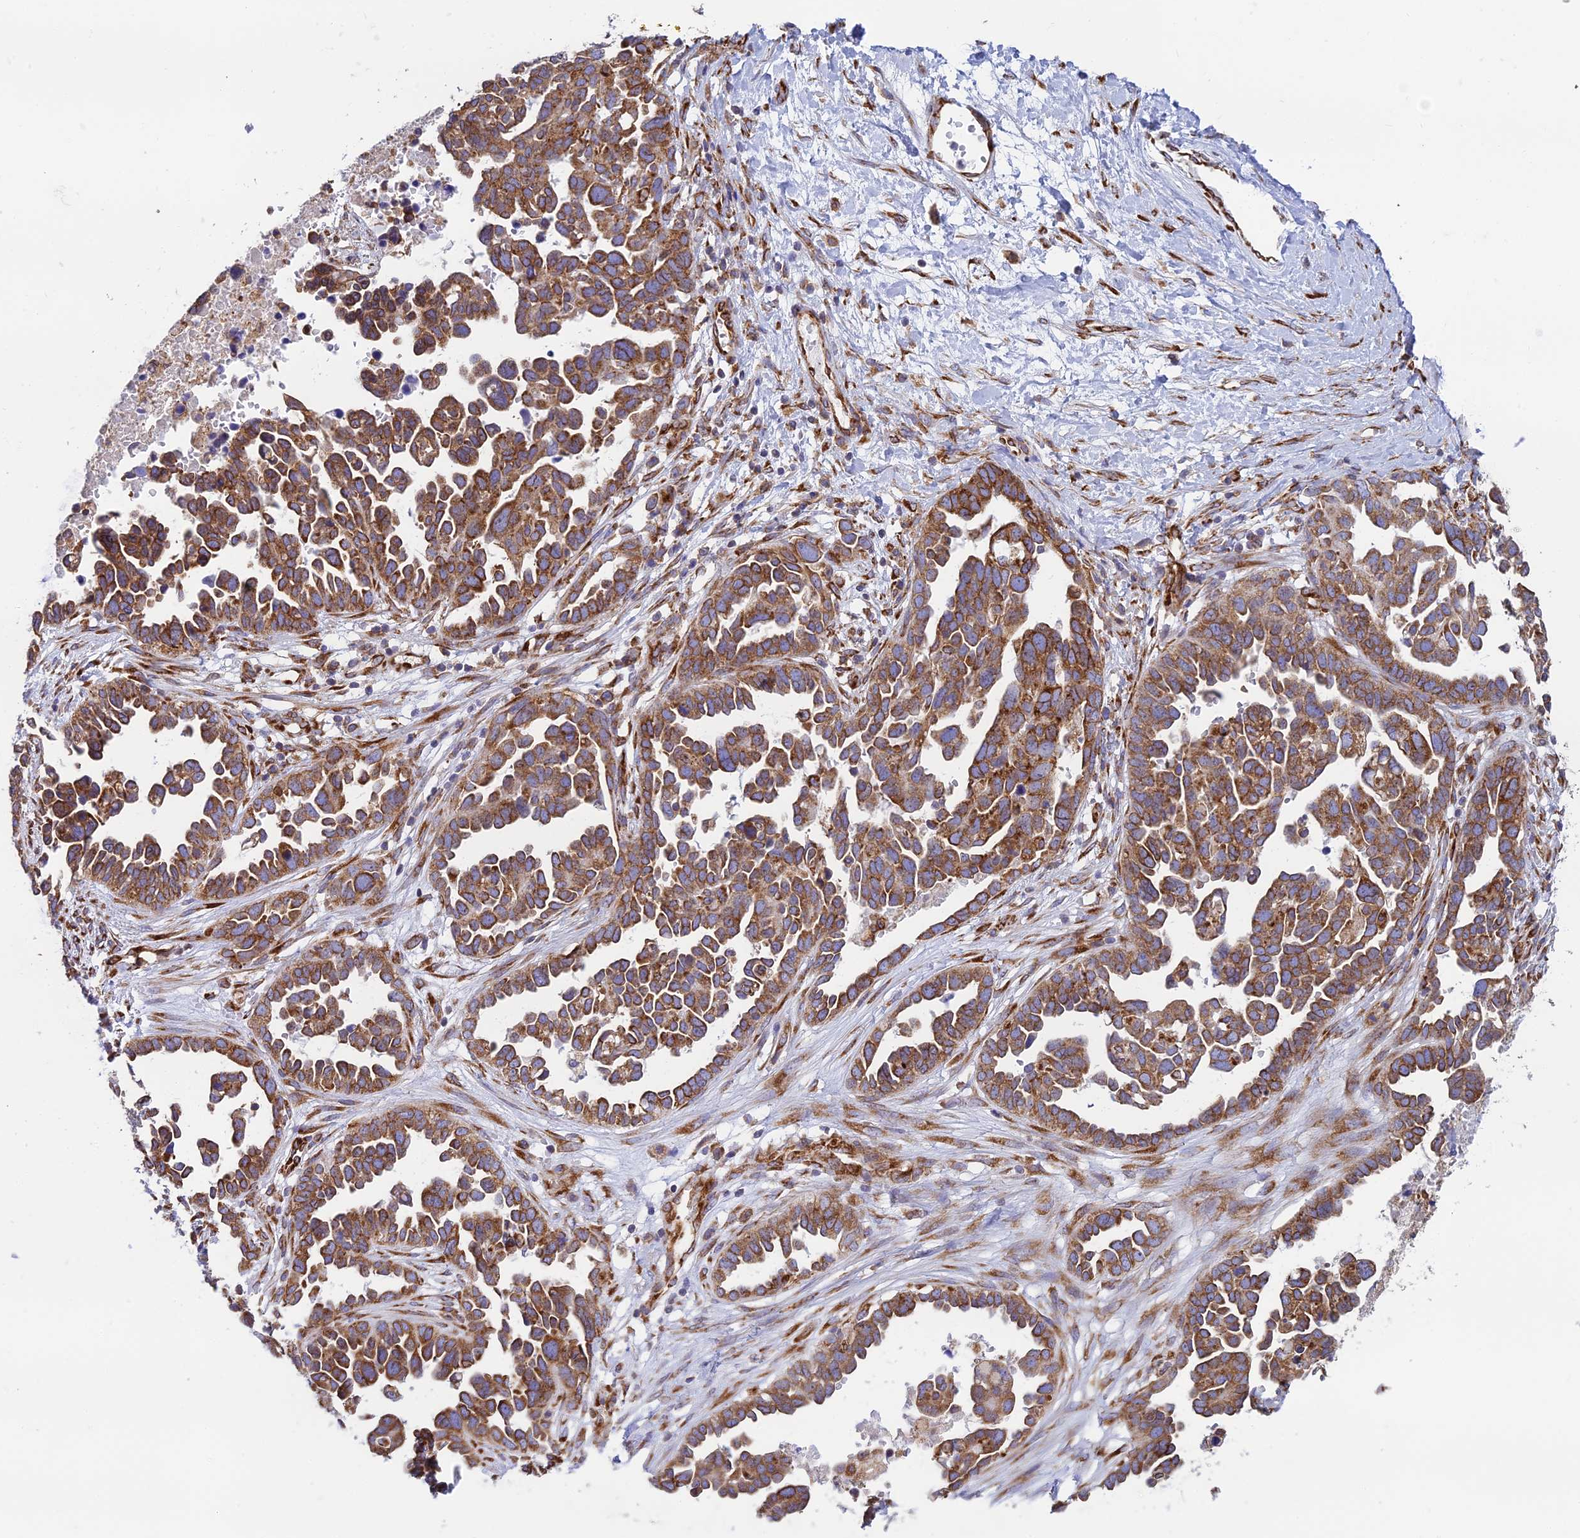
{"staining": {"intensity": "moderate", "quantity": ">75%", "location": "cytoplasmic/membranous"}, "tissue": "ovarian cancer", "cell_type": "Tumor cells", "image_type": "cancer", "snomed": [{"axis": "morphology", "description": "Cystadenocarcinoma, serous, NOS"}, {"axis": "topography", "description": "Ovary"}], "caption": "Human ovarian serous cystadenocarcinoma stained for a protein (brown) displays moderate cytoplasmic/membranous positive expression in about >75% of tumor cells.", "gene": "CCDC69", "patient": {"sex": "female", "age": 54}}